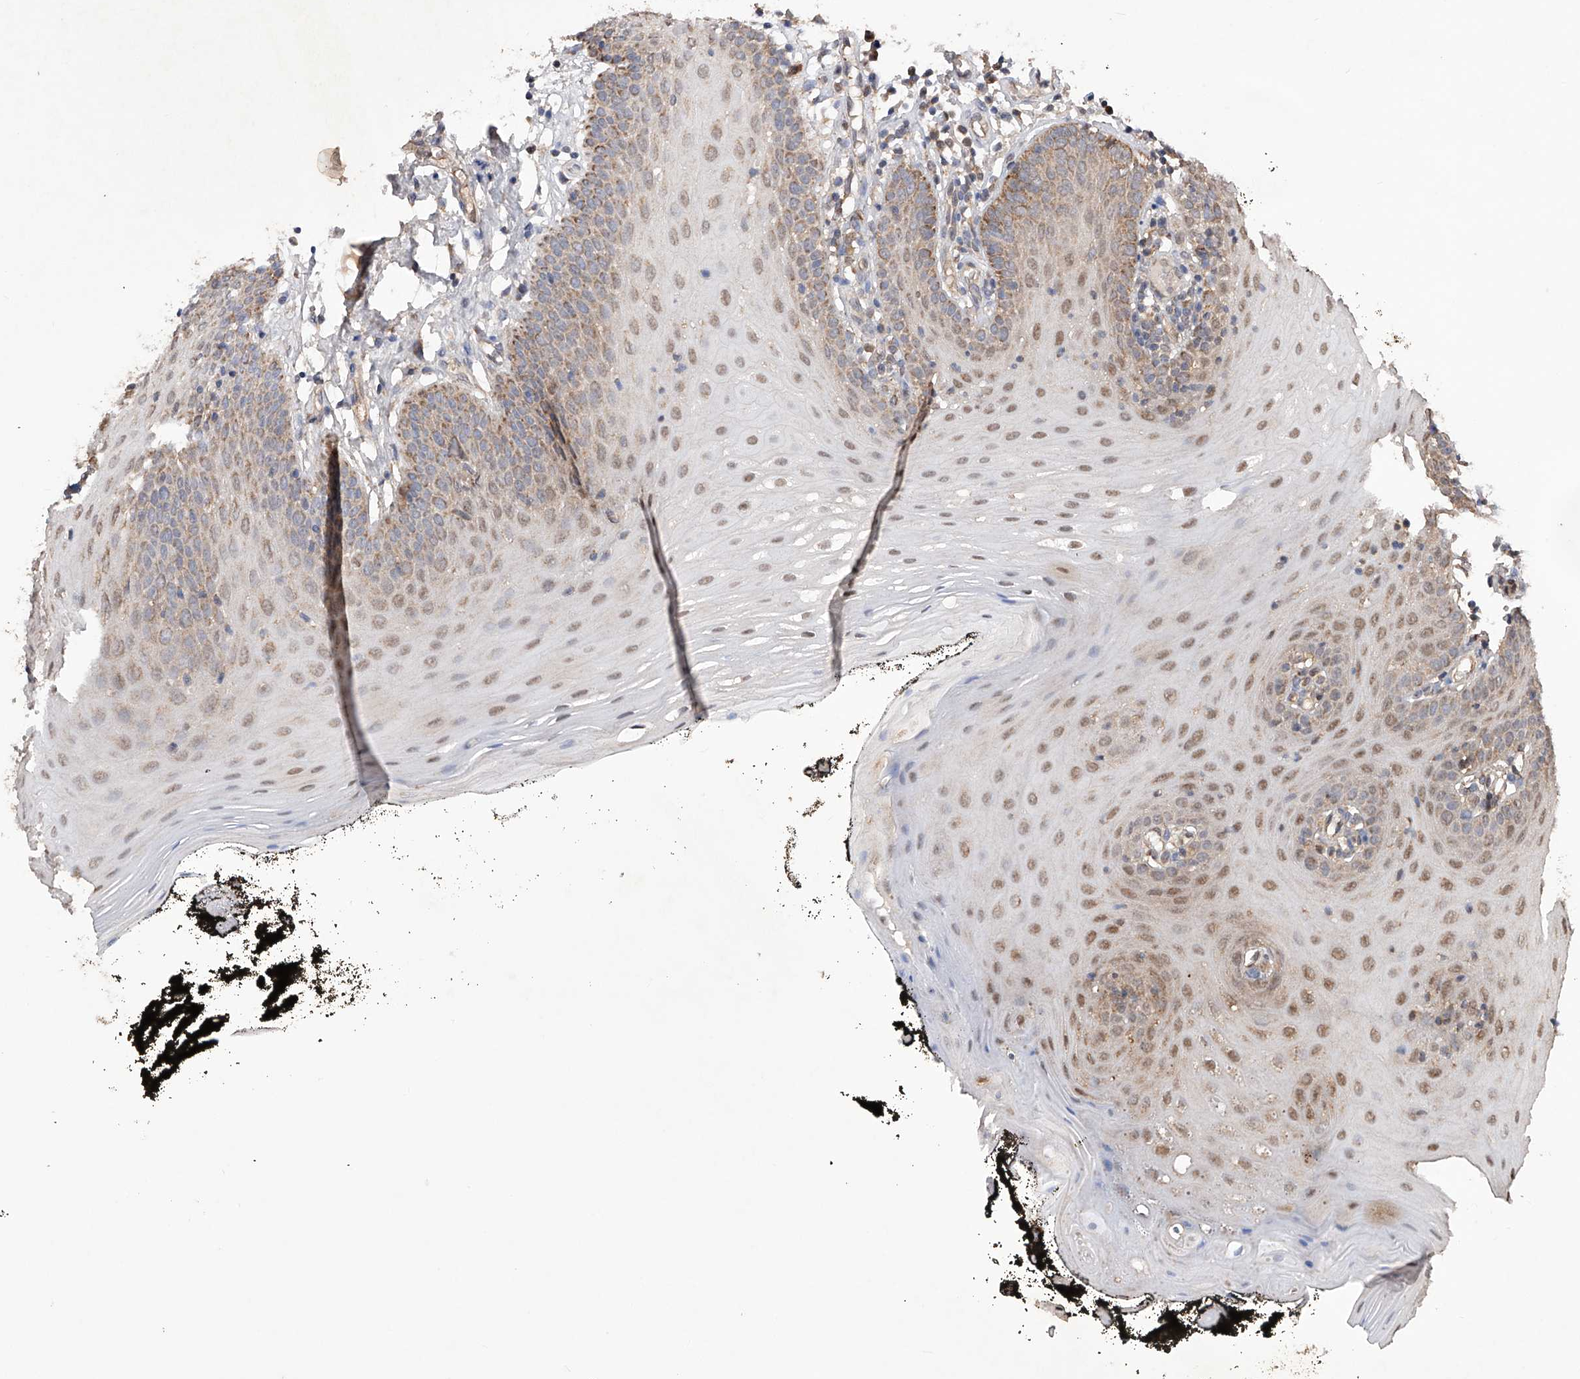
{"staining": {"intensity": "moderate", "quantity": ">75%", "location": "cytoplasmic/membranous,nuclear"}, "tissue": "oral mucosa", "cell_type": "Squamous epithelial cells", "image_type": "normal", "snomed": [{"axis": "morphology", "description": "Normal tissue, NOS"}, {"axis": "topography", "description": "Oral tissue"}], "caption": "Squamous epithelial cells display moderate cytoplasmic/membranous,nuclear positivity in about >75% of cells in normal oral mucosa. The staining is performed using DAB brown chromogen to label protein expression. The nuclei are counter-stained blue using hematoxylin.", "gene": "SDHAF4", "patient": {"sex": "male", "age": 74}}